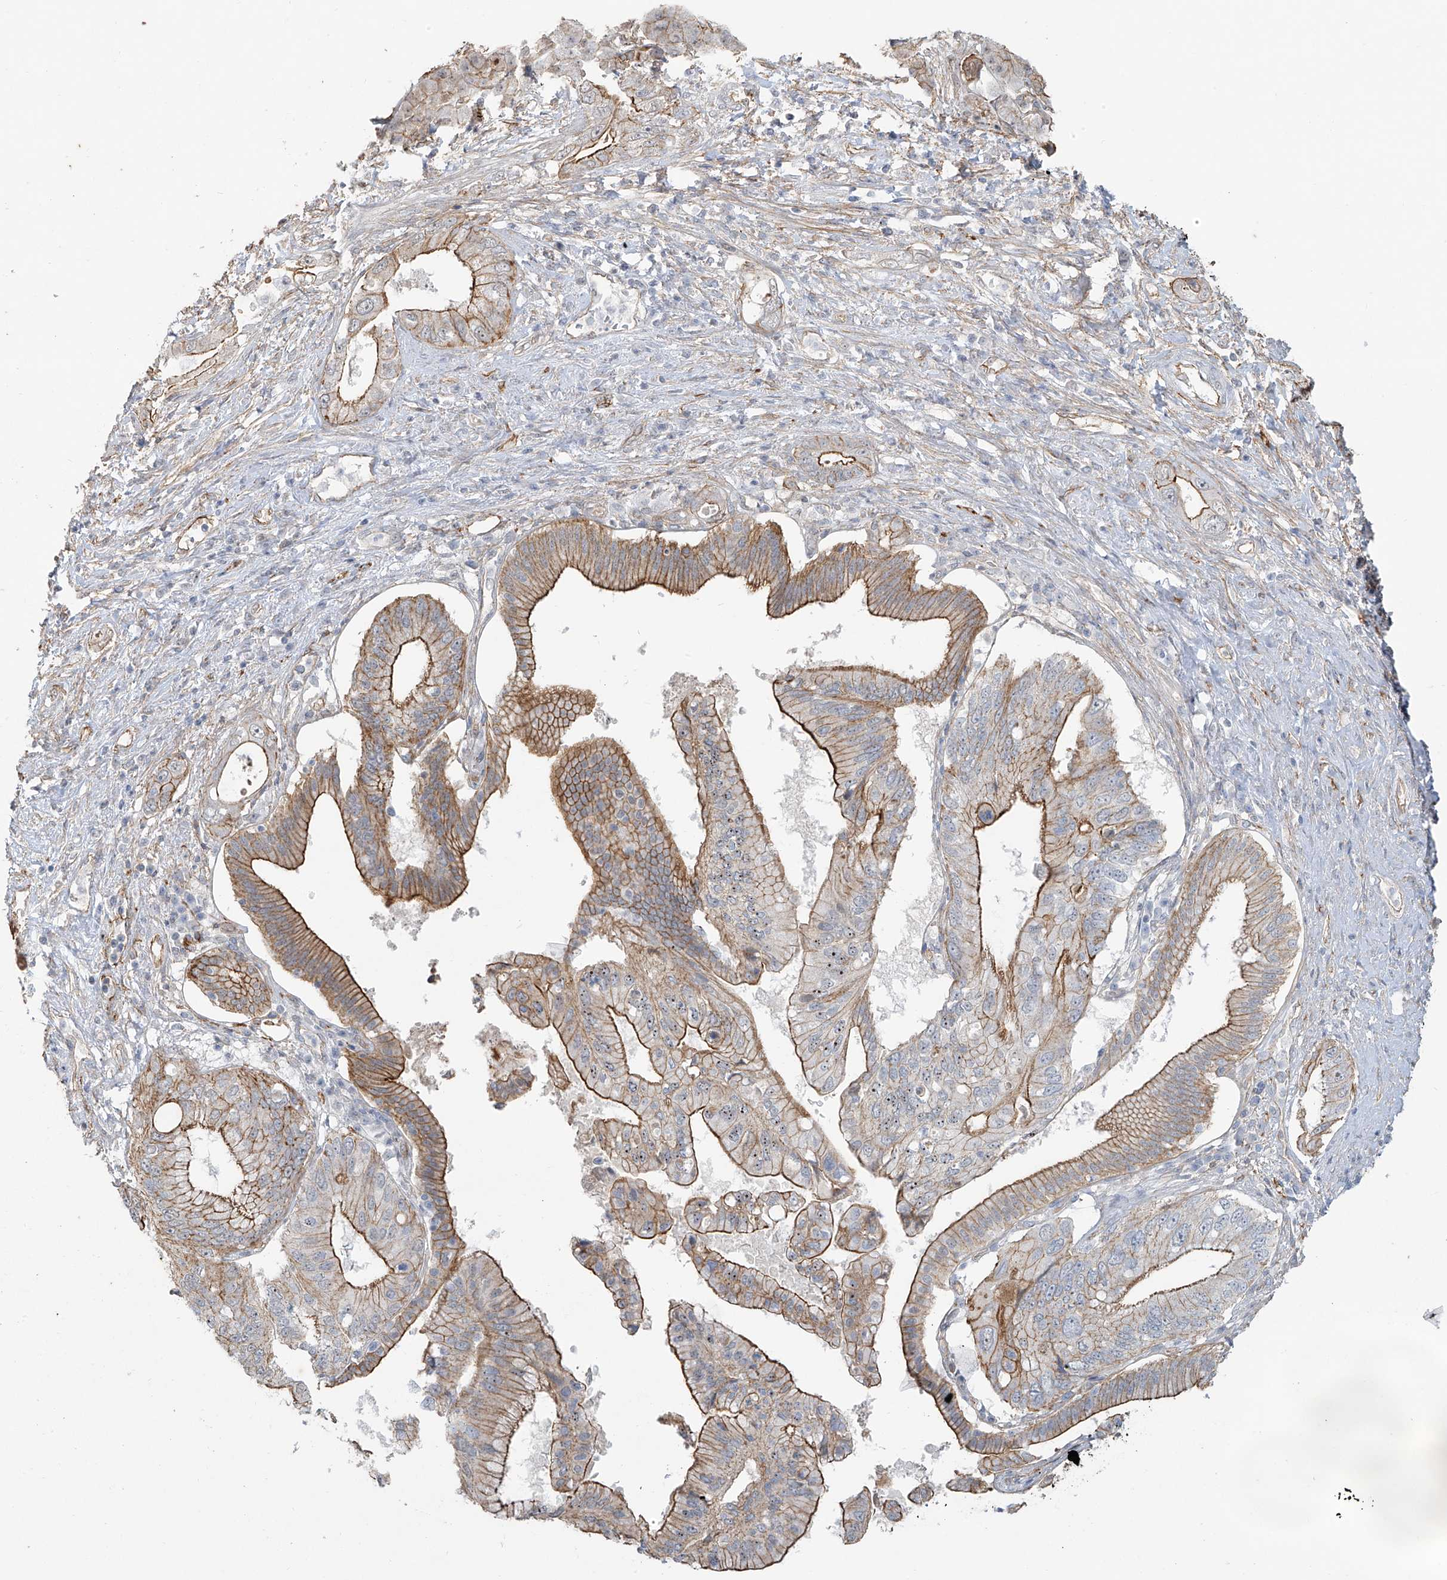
{"staining": {"intensity": "strong", "quantity": "25%-75%", "location": "cytoplasmic/membranous"}, "tissue": "pancreatic cancer", "cell_type": "Tumor cells", "image_type": "cancer", "snomed": [{"axis": "morphology", "description": "Inflammation, NOS"}, {"axis": "morphology", "description": "Adenocarcinoma, NOS"}, {"axis": "topography", "description": "Pancreas"}], "caption": "Pancreatic cancer (adenocarcinoma) was stained to show a protein in brown. There is high levels of strong cytoplasmic/membranous expression in approximately 25%-75% of tumor cells. (DAB (3,3'-diaminobenzidine) = brown stain, brightfield microscopy at high magnification).", "gene": "TUBE1", "patient": {"sex": "female", "age": 56}}